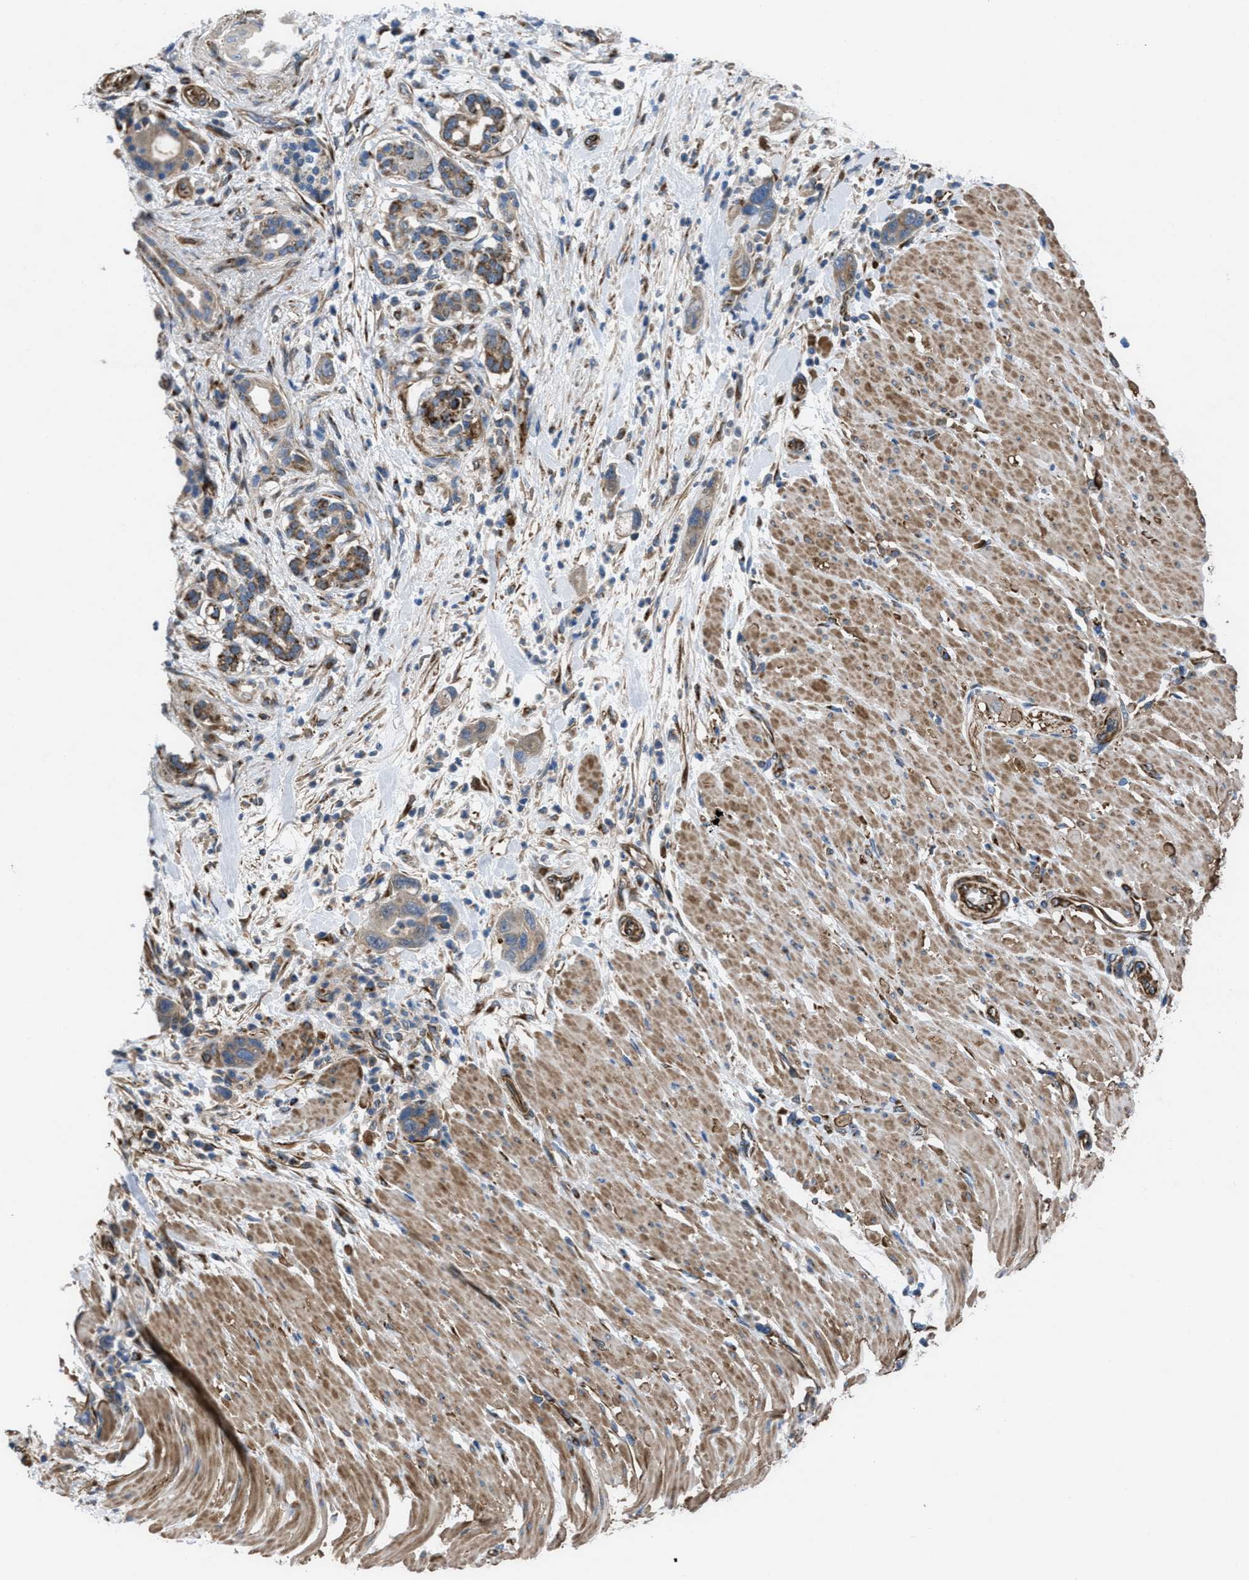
{"staining": {"intensity": "weak", "quantity": ">75%", "location": "cytoplasmic/membranous"}, "tissue": "pancreatic cancer", "cell_type": "Tumor cells", "image_type": "cancer", "snomed": [{"axis": "morphology", "description": "Normal tissue, NOS"}, {"axis": "morphology", "description": "Adenocarcinoma, NOS"}, {"axis": "topography", "description": "Pancreas"}], "caption": "DAB immunohistochemical staining of pancreatic cancer shows weak cytoplasmic/membranous protein positivity in about >75% of tumor cells. (DAB IHC, brown staining for protein, blue staining for nuclei).", "gene": "SLC6A9", "patient": {"sex": "female", "age": 71}}